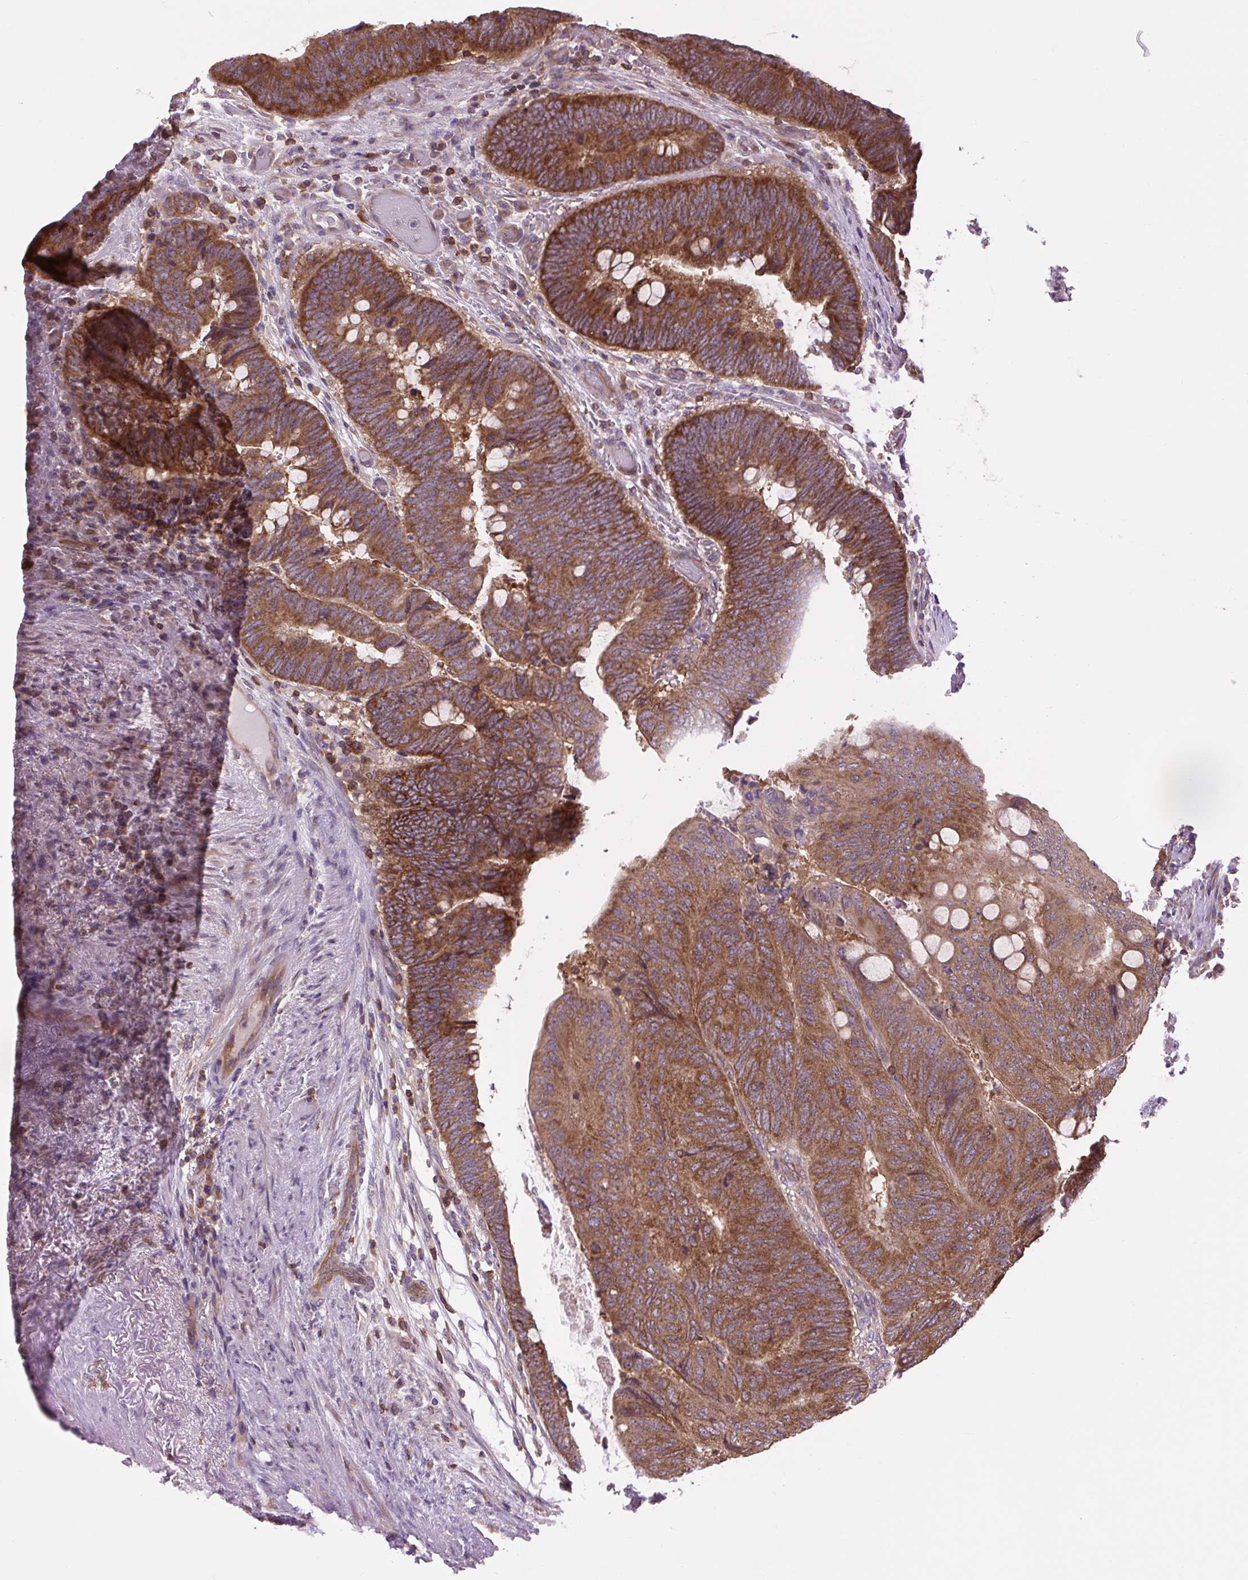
{"staining": {"intensity": "strong", "quantity": ">75%", "location": "cytoplasmic/membranous"}, "tissue": "colorectal cancer", "cell_type": "Tumor cells", "image_type": "cancer", "snomed": [{"axis": "morphology", "description": "Normal tissue, NOS"}, {"axis": "morphology", "description": "Adenocarcinoma, NOS"}, {"axis": "topography", "description": "Rectum"}, {"axis": "topography", "description": "Peripheral nerve tissue"}], "caption": "Immunohistochemistry (IHC) image of human colorectal cancer (adenocarcinoma) stained for a protein (brown), which reveals high levels of strong cytoplasmic/membranous staining in about >75% of tumor cells.", "gene": "PLCG1", "patient": {"sex": "male", "age": 92}}